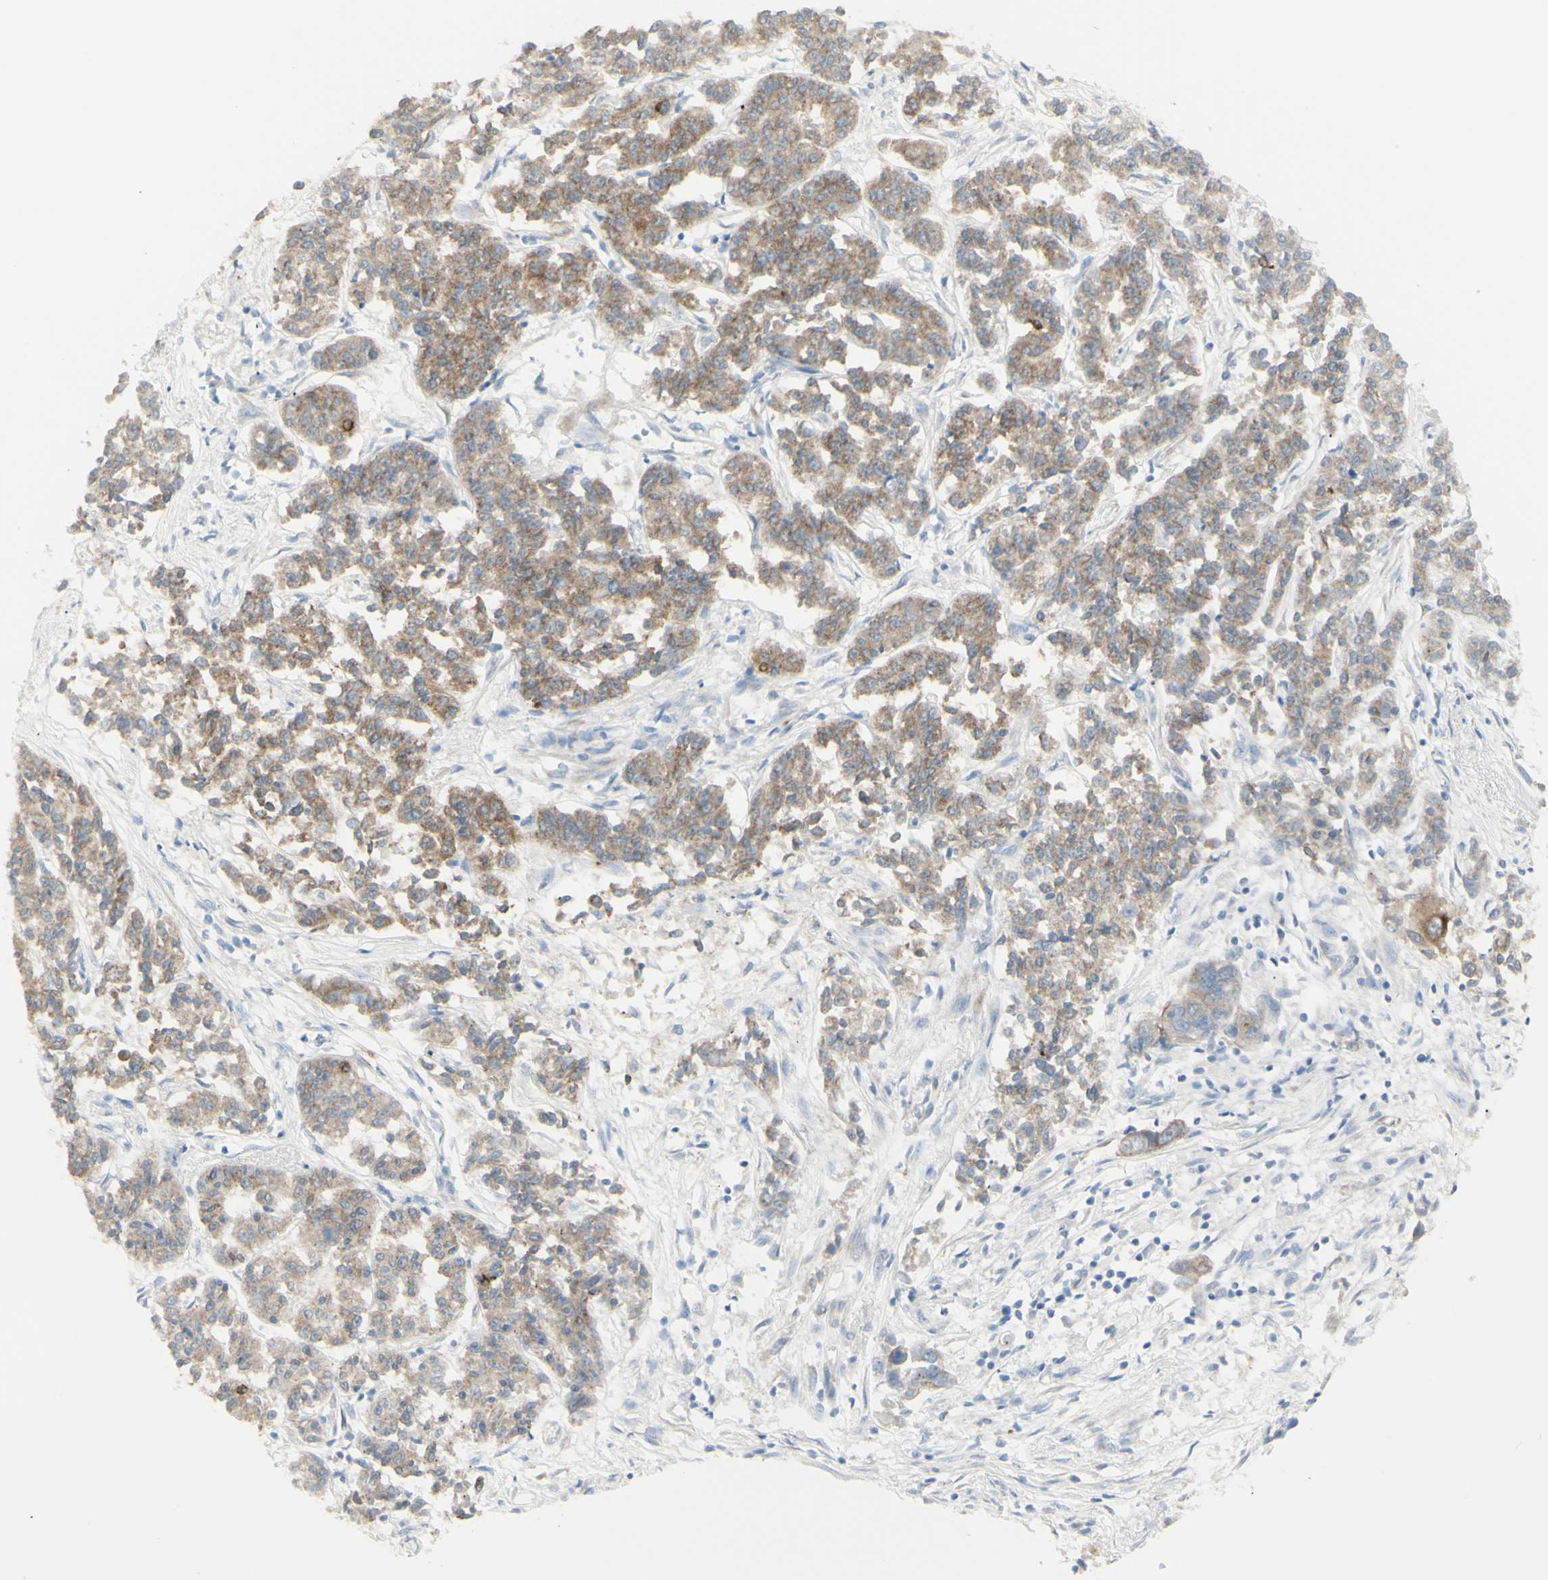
{"staining": {"intensity": "moderate", "quantity": ">75%", "location": "cytoplasmic/membranous"}, "tissue": "lung cancer", "cell_type": "Tumor cells", "image_type": "cancer", "snomed": [{"axis": "morphology", "description": "Adenocarcinoma, NOS"}, {"axis": "topography", "description": "Lung"}], "caption": "Immunohistochemistry staining of adenocarcinoma (lung), which reveals medium levels of moderate cytoplasmic/membranous positivity in approximately >75% of tumor cells indicating moderate cytoplasmic/membranous protein positivity. The staining was performed using DAB (3,3'-diaminobenzidine) (brown) for protein detection and nuclei were counterstained in hematoxylin (blue).", "gene": "NDST4", "patient": {"sex": "male", "age": 84}}